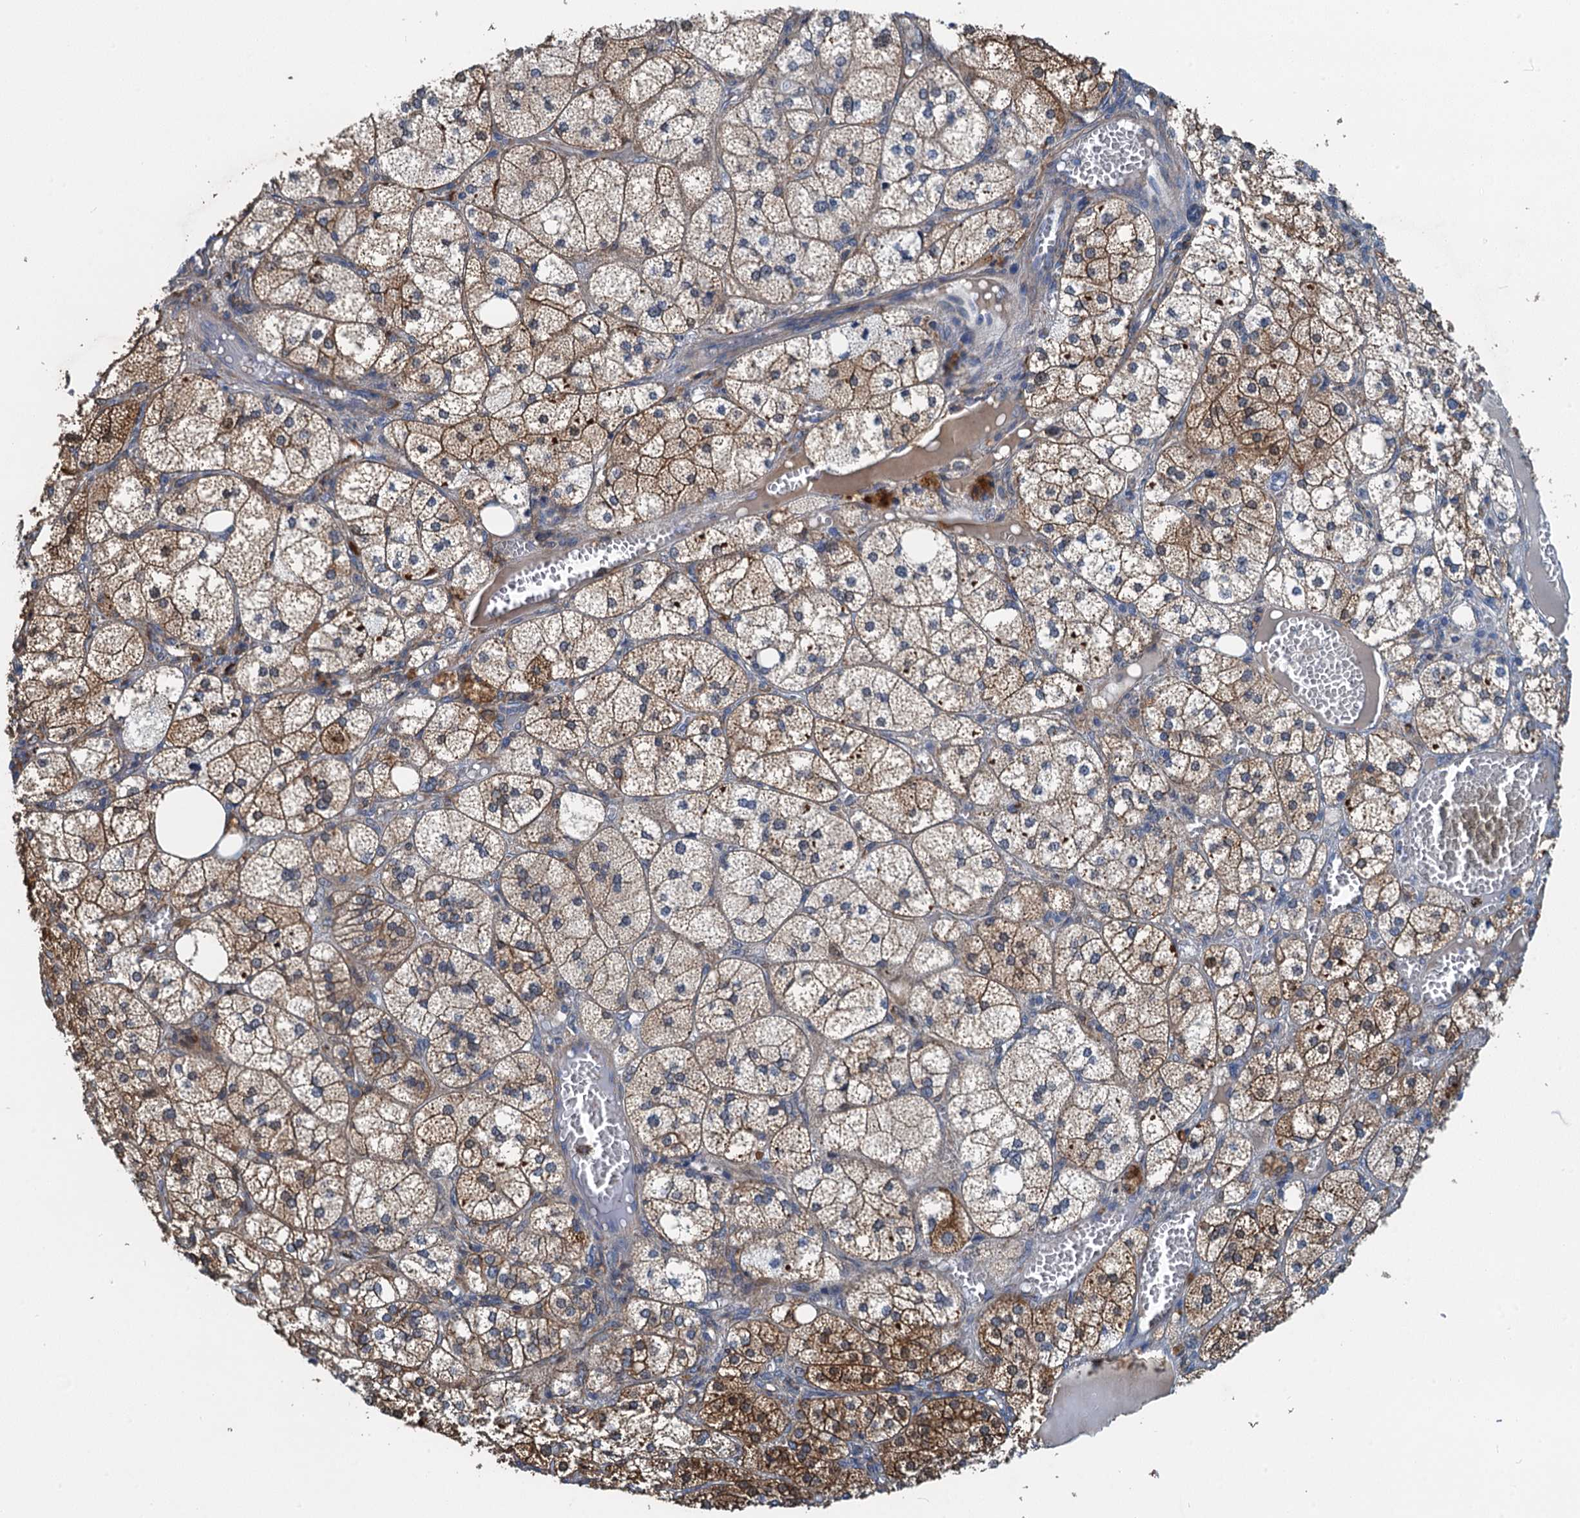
{"staining": {"intensity": "strong", "quantity": "25%-75%", "location": "cytoplasmic/membranous"}, "tissue": "adrenal gland", "cell_type": "Glandular cells", "image_type": "normal", "snomed": [{"axis": "morphology", "description": "Normal tissue, NOS"}, {"axis": "topography", "description": "Adrenal gland"}], "caption": "High-power microscopy captured an immunohistochemistry image of unremarkable adrenal gland, revealing strong cytoplasmic/membranous staining in about 25%-75% of glandular cells. (Brightfield microscopy of DAB IHC at high magnification).", "gene": "ZNF606", "patient": {"sex": "female", "age": 61}}